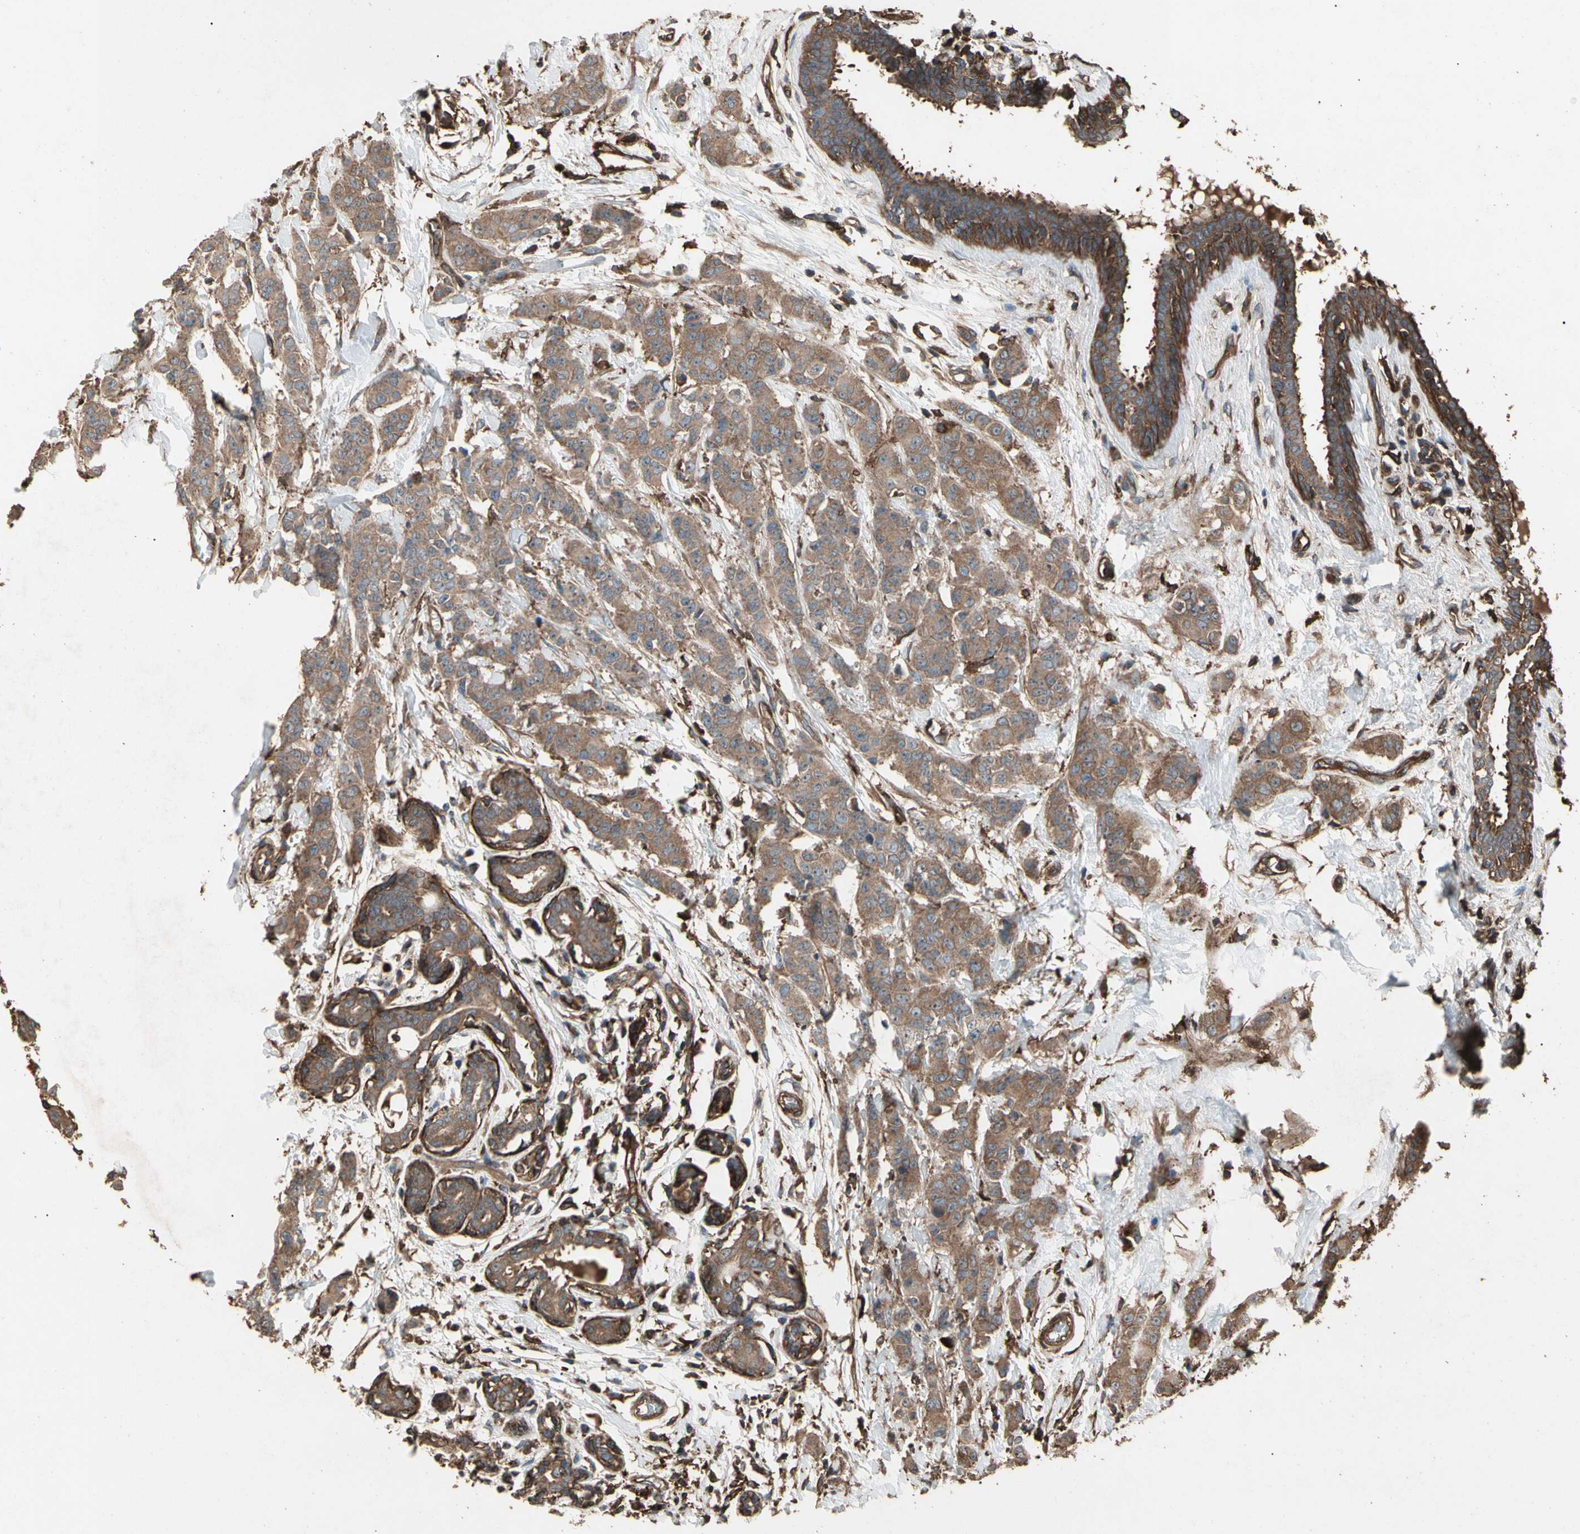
{"staining": {"intensity": "moderate", "quantity": ">75%", "location": "cytoplasmic/membranous"}, "tissue": "breast cancer", "cell_type": "Tumor cells", "image_type": "cancer", "snomed": [{"axis": "morphology", "description": "Normal tissue, NOS"}, {"axis": "morphology", "description": "Duct carcinoma"}, {"axis": "topography", "description": "Breast"}], "caption": "Protein analysis of infiltrating ductal carcinoma (breast) tissue shows moderate cytoplasmic/membranous expression in about >75% of tumor cells.", "gene": "AGBL2", "patient": {"sex": "female", "age": 40}}